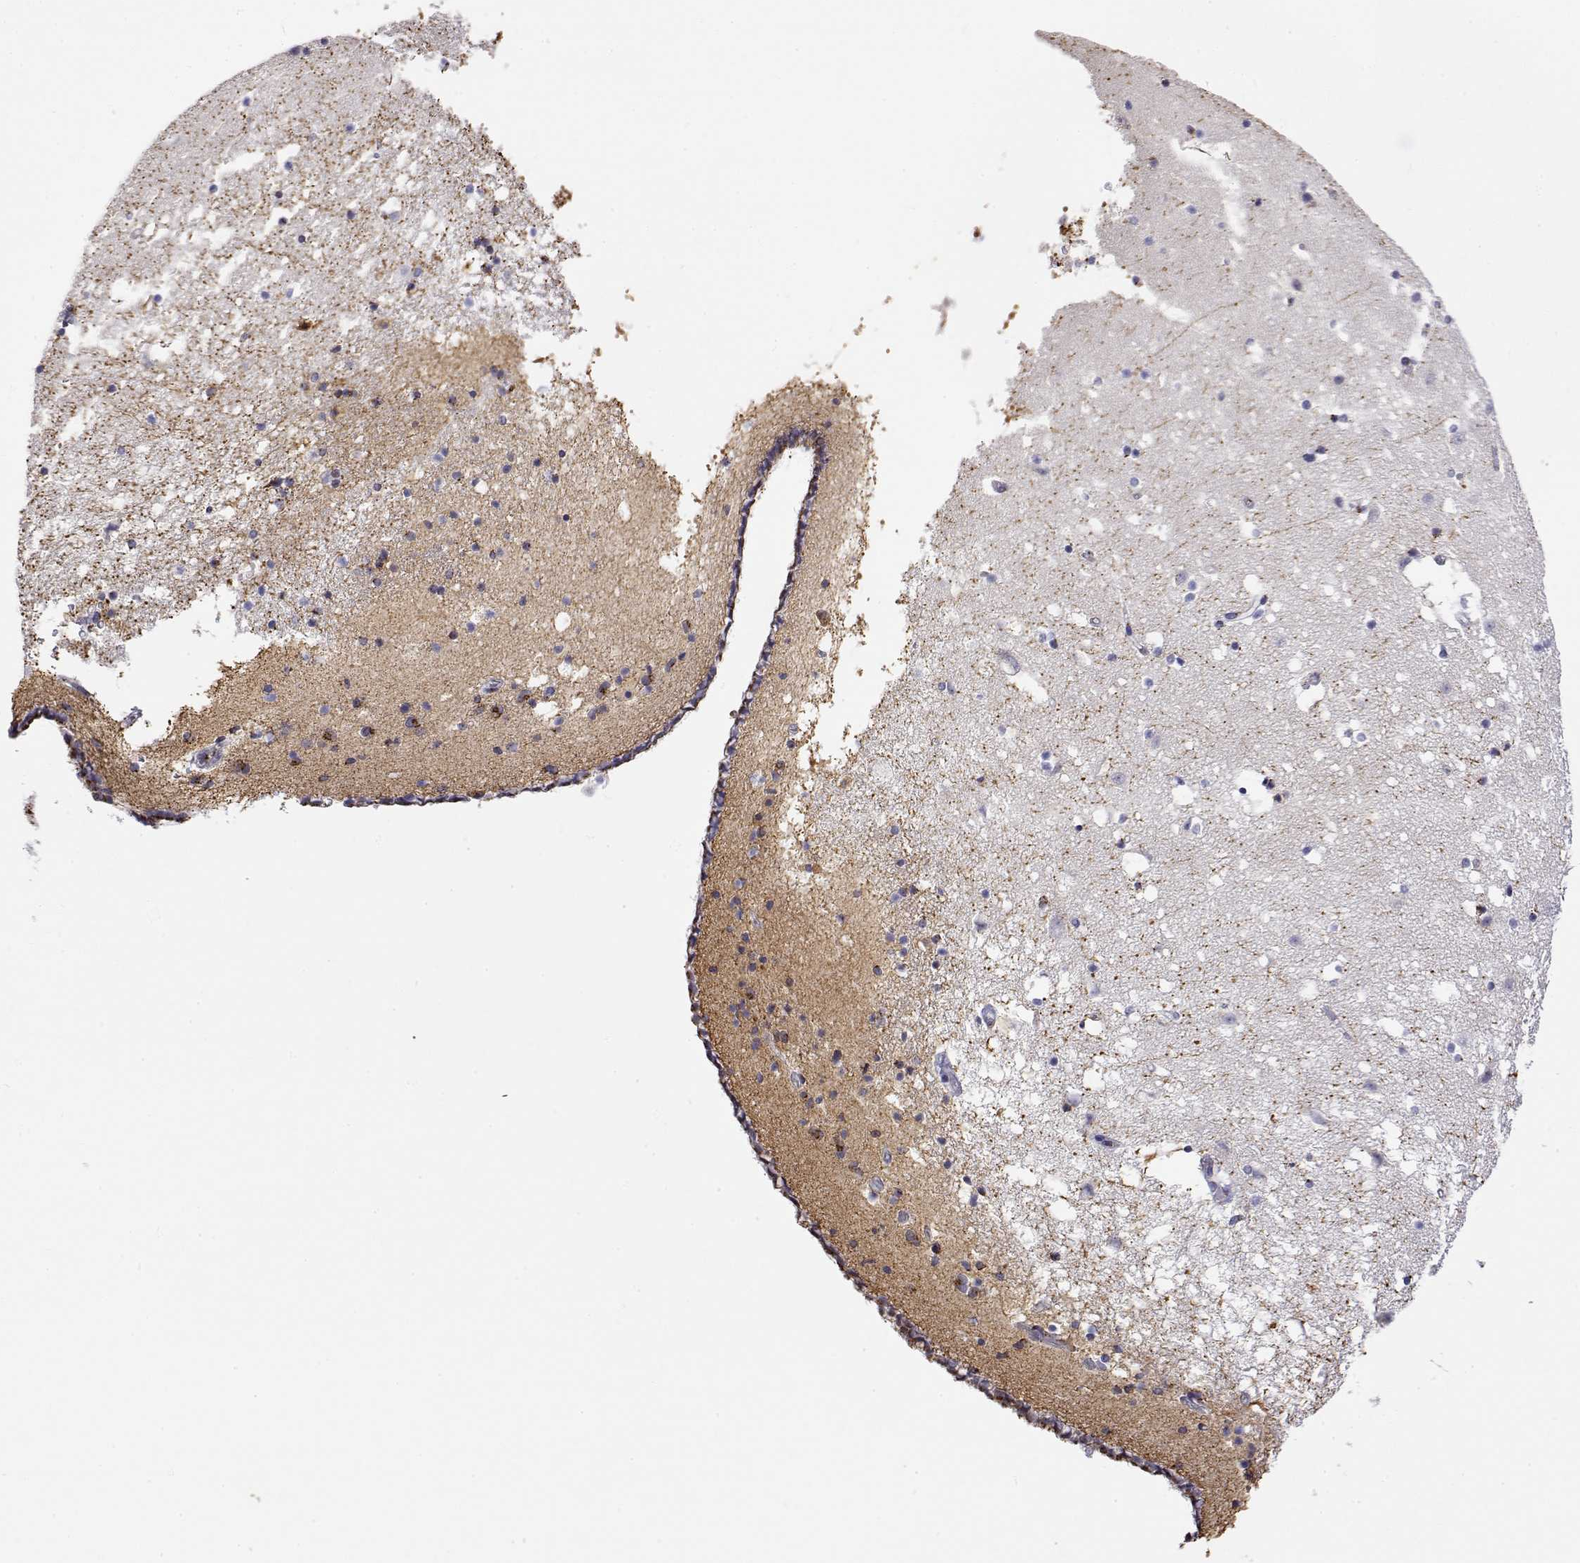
{"staining": {"intensity": "moderate", "quantity": "<25%", "location": "cytoplasmic/membranous"}, "tissue": "caudate", "cell_type": "Glial cells", "image_type": "normal", "snomed": [{"axis": "morphology", "description": "Normal tissue, NOS"}, {"axis": "topography", "description": "Lateral ventricle wall"}], "caption": "The micrograph exhibits a brown stain indicating the presence of a protein in the cytoplasmic/membranous of glial cells in caudate.", "gene": "YIPF3", "patient": {"sex": "female", "age": 42}}